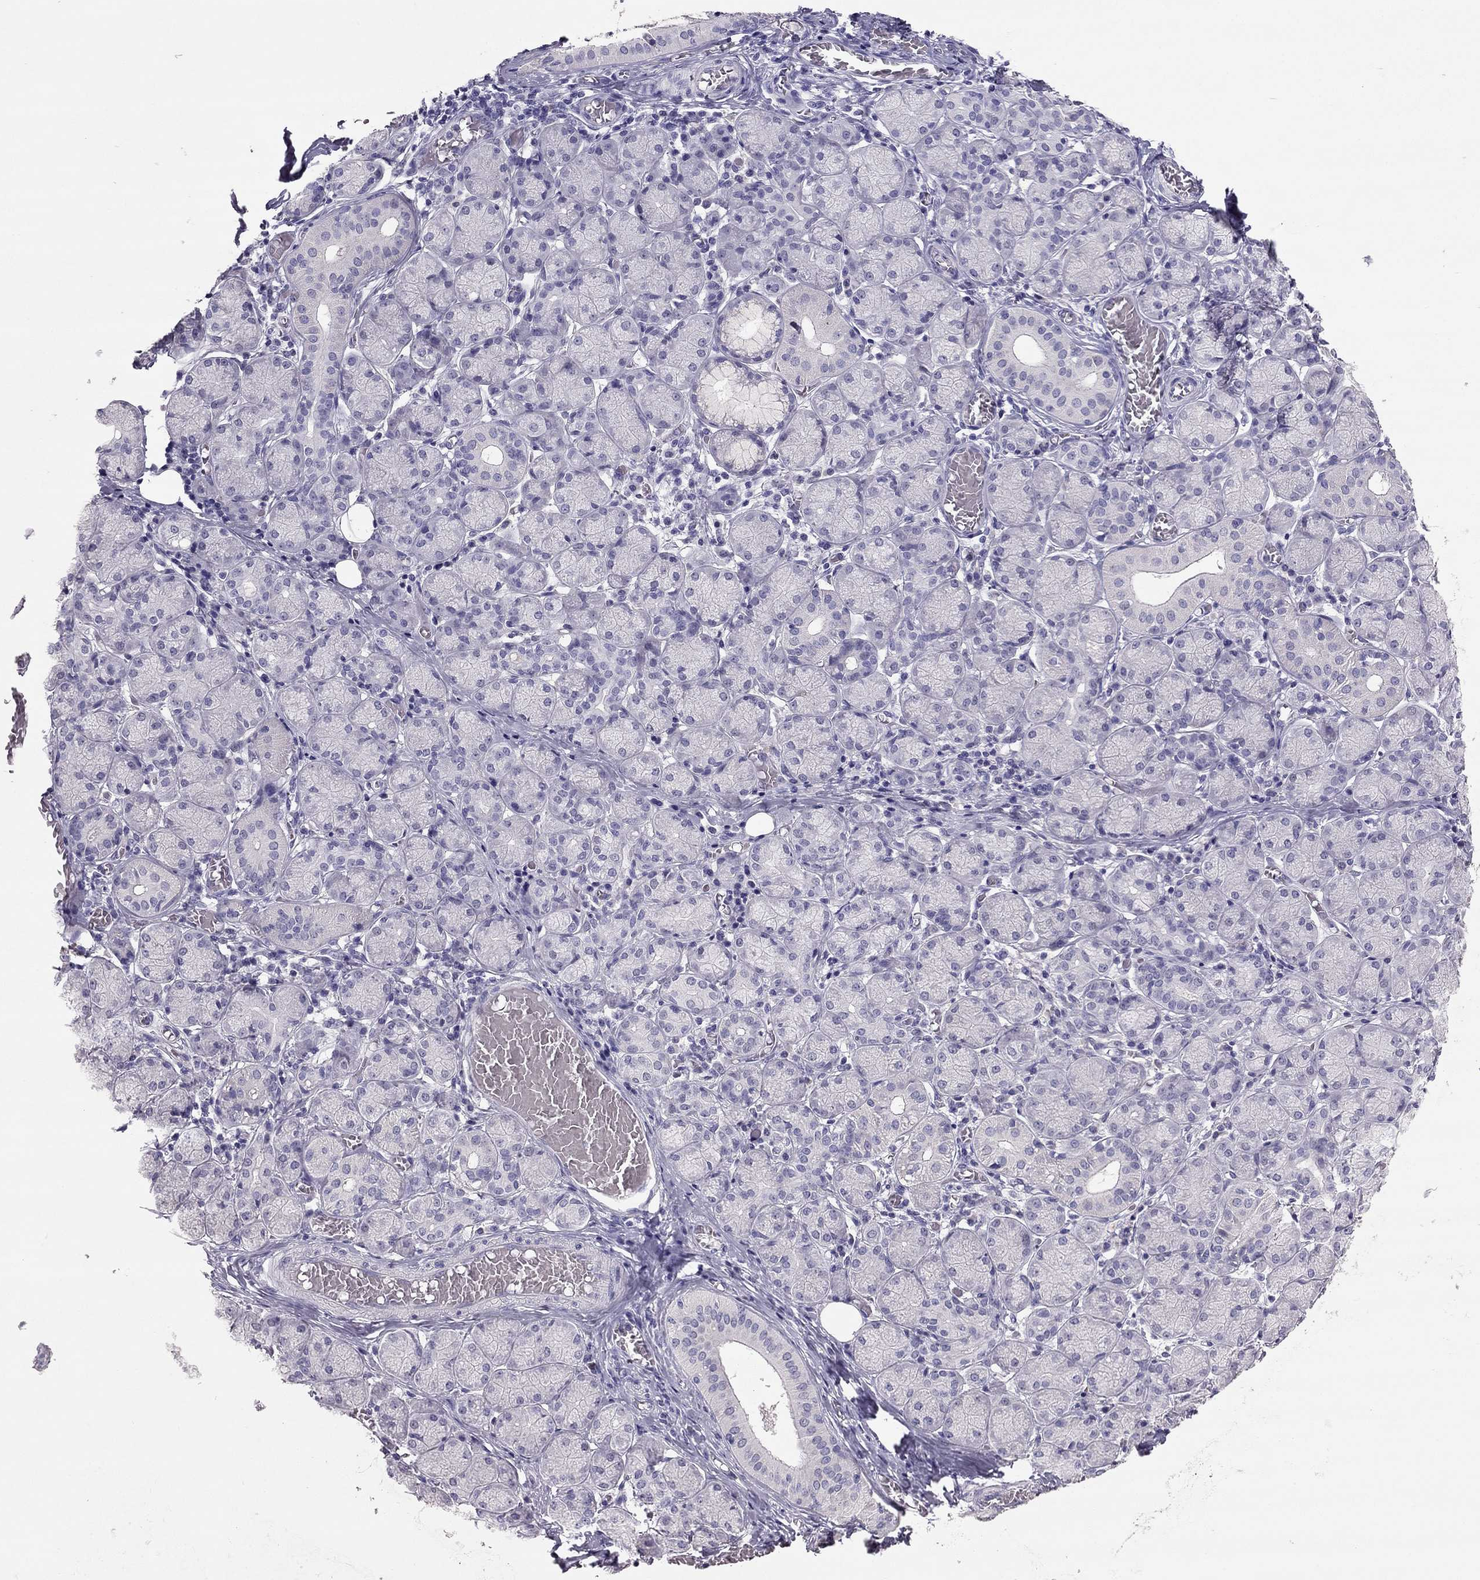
{"staining": {"intensity": "negative", "quantity": "none", "location": "none"}, "tissue": "salivary gland", "cell_type": "Glandular cells", "image_type": "normal", "snomed": [{"axis": "morphology", "description": "Normal tissue, NOS"}, {"axis": "topography", "description": "Salivary gland"}, {"axis": "topography", "description": "Peripheral nerve tissue"}], "caption": "IHC micrograph of normal salivary gland: salivary gland stained with DAB exhibits no significant protein staining in glandular cells.", "gene": "RHO", "patient": {"sex": "female", "age": 24}}